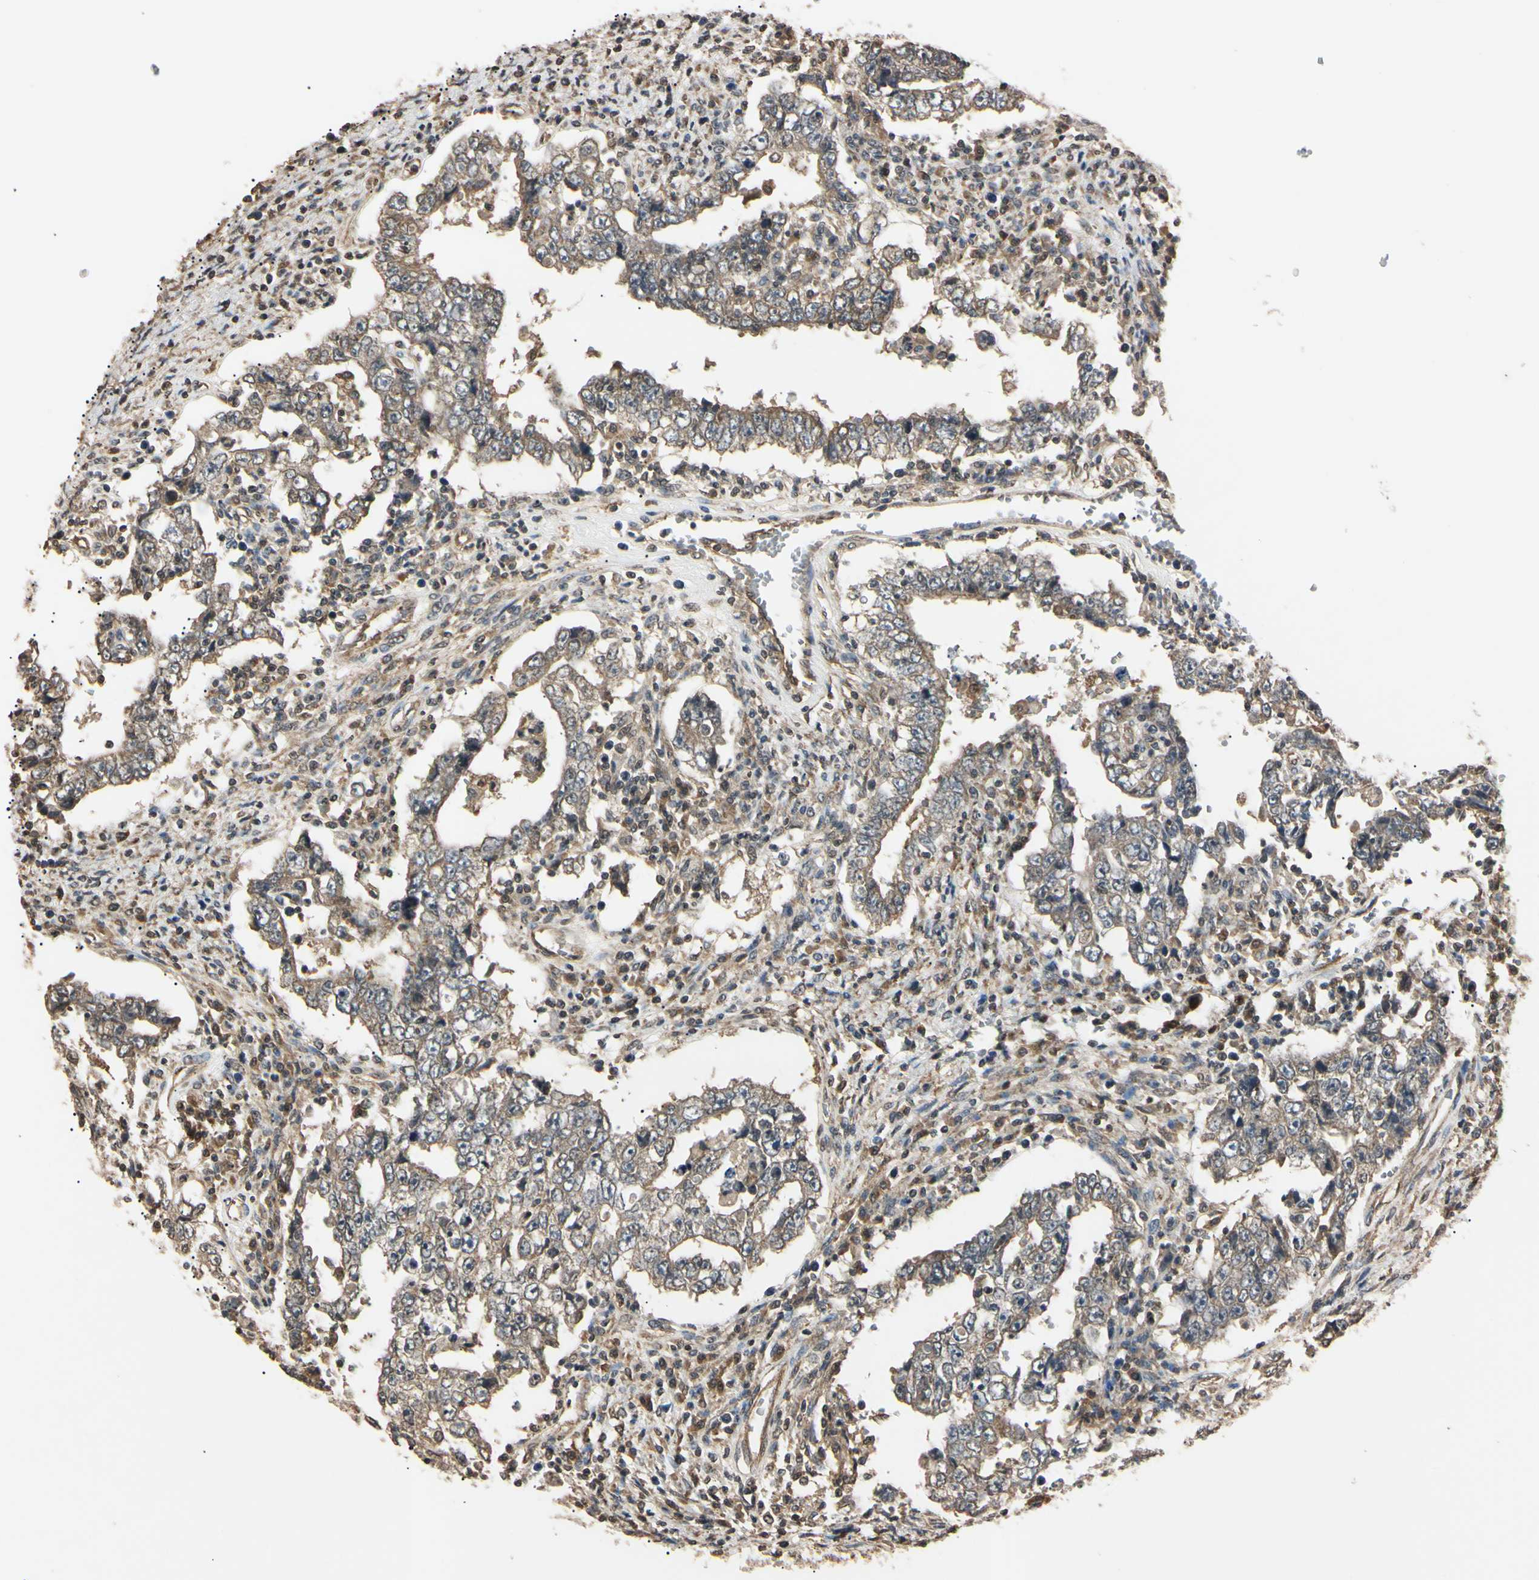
{"staining": {"intensity": "weak", "quantity": "25%-75%", "location": "cytoplasmic/membranous"}, "tissue": "testis cancer", "cell_type": "Tumor cells", "image_type": "cancer", "snomed": [{"axis": "morphology", "description": "Carcinoma, Embryonal, NOS"}, {"axis": "topography", "description": "Testis"}], "caption": "Human testis cancer stained with a brown dye reveals weak cytoplasmic/membranous positive positivity in approximately 25%-75% of tumor cells.", "gene": "EPN1", "patient": {"sex": "male", "age": 26}}